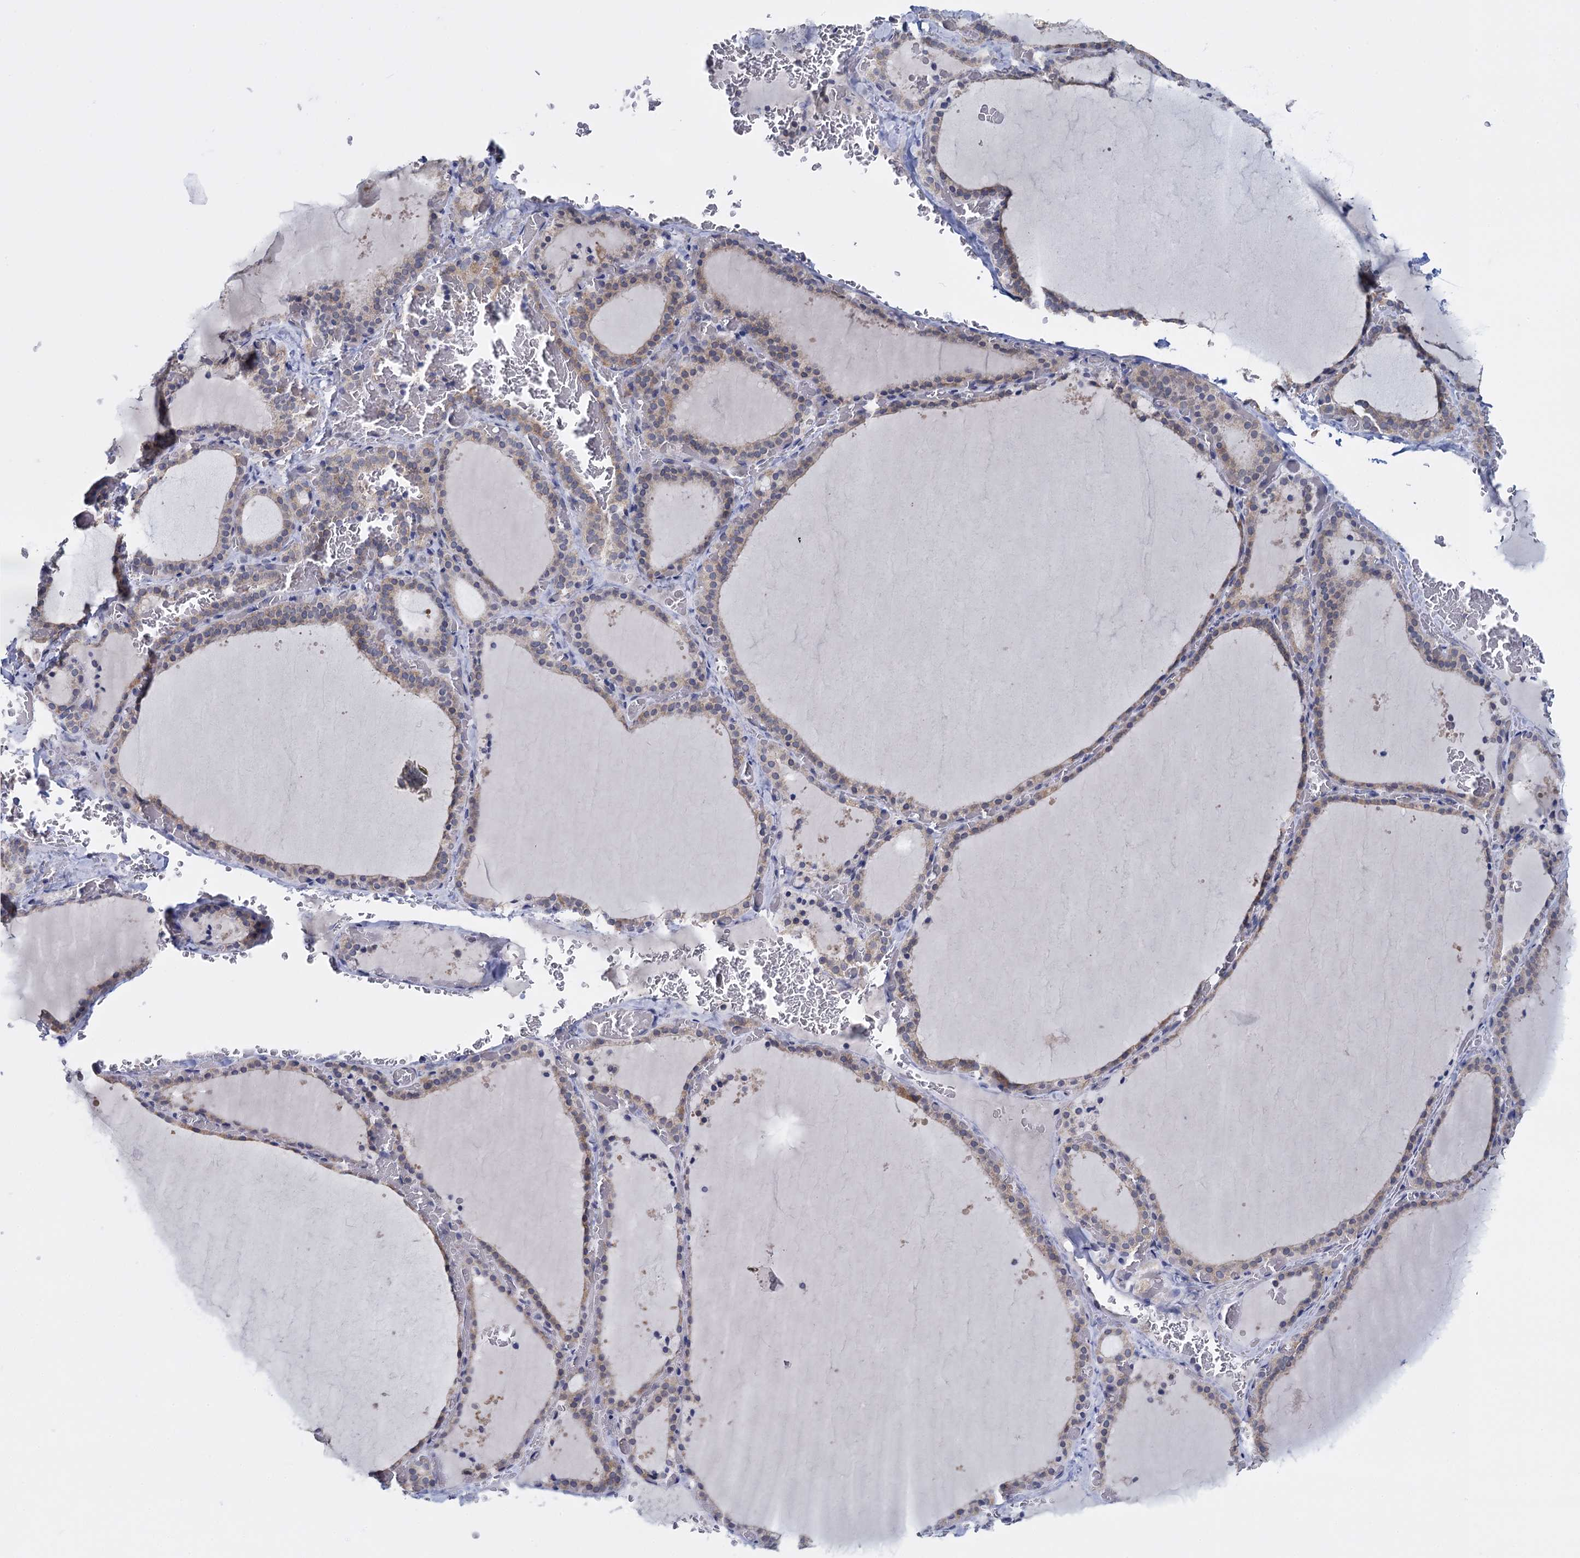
{"staining": {"intensity": "weak", "quantity": "25%-75%", "location": "cytoplasmic/membranous"}, "tissue": "thyroid gland", "cell_type": "Glandular cells", "image_type": "normal", "snomed": [{"axis": "morphology", "description": "Normal tissue, NOS"}, {"axis": "topography", "description": "Thyroid gland"}], "caption": "Thyroid gland stained with DAB immunohistochemistry displays low levels of weak cytoplasmic/membranous positivity in approximately 25%-75% of glandular cells.", "gene": "GSTM2", "patient": {"sex": "female", "age": 39}}